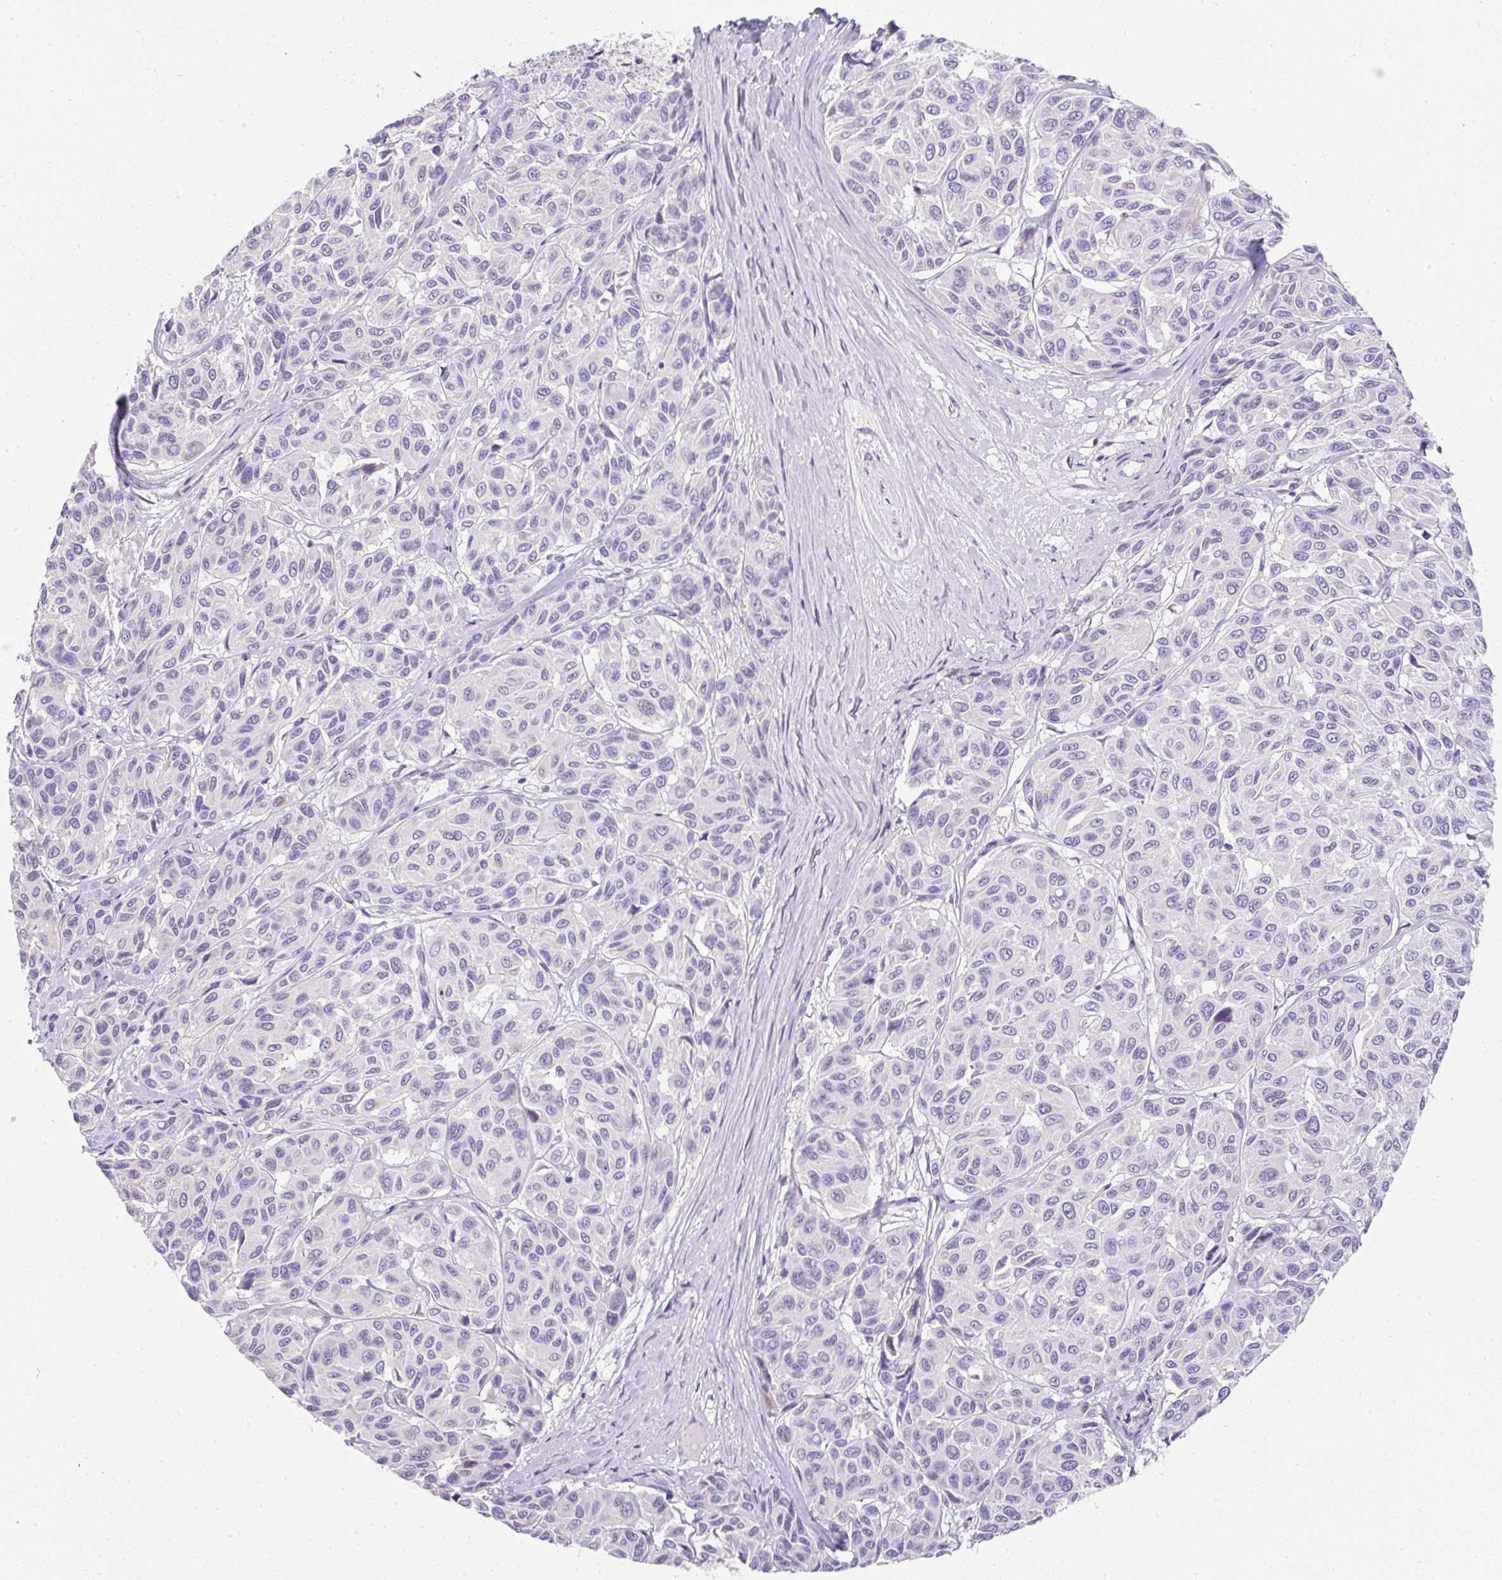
{"staining": {"intensity": "negative", "quantity": "none", "location": "none"}, "tissue": "melanoma", "cell_type": "Tumor cells", "image_type": "cancer", "snomed": [{"axis": "morphology", "description": "Malignant melanoma, NOS"}, {"axis": "topography", "description": "Skin"}], "caption": "Human melanoma stained for a protein using IHC demonstrates no staining in tumor cells.", "gene": "DTX4", "patient": {"sex": "female", "age": 66}}